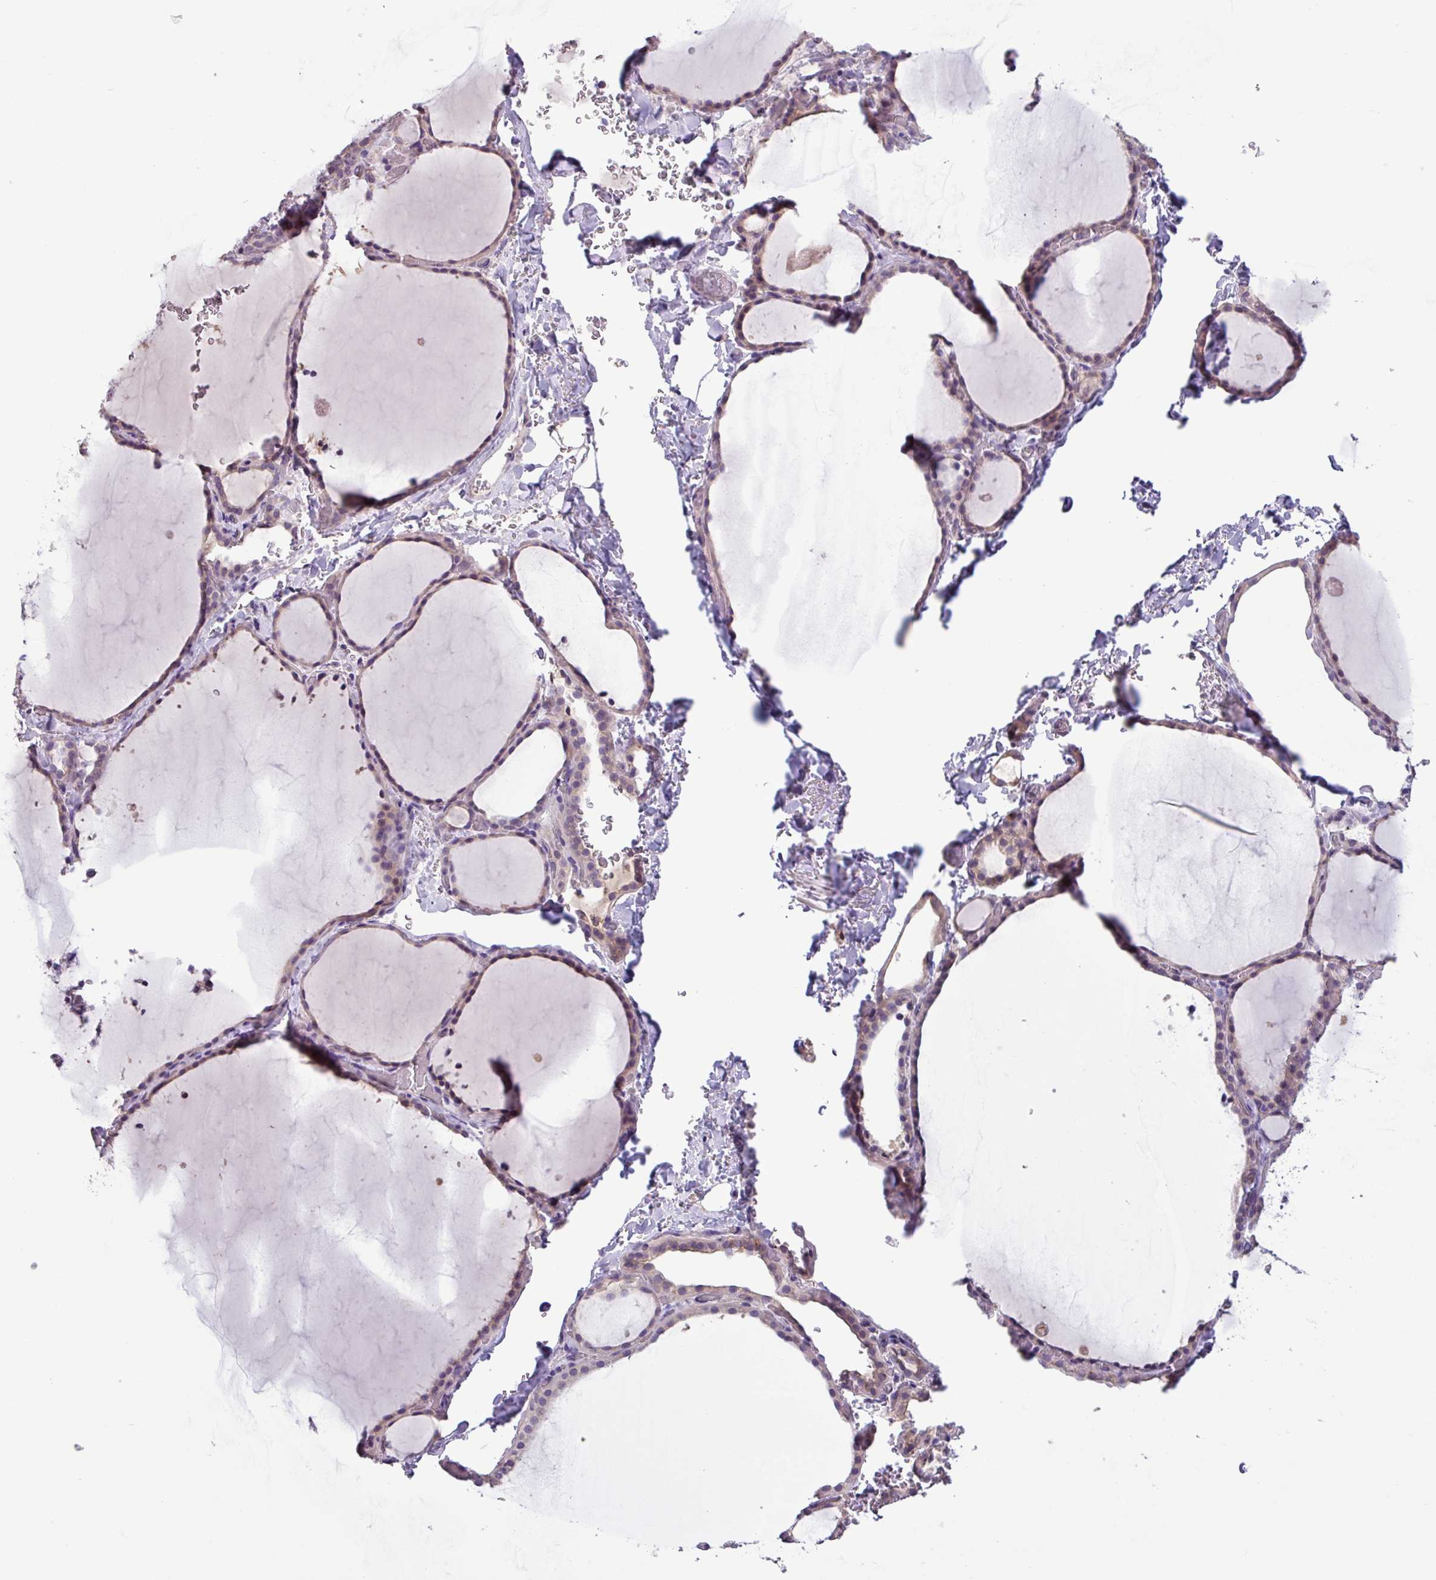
{"staining": {"intensity": "weak", "quantity": "25%-75%", "location": "cytoplasmic/membranous"}, "tissue": "thyroid gland", "cell_type": "Glandular cells", "image_type": "normal", "snomed": [{"axis": "morphology", "description": "Normal tissue, NOS"}, {"axis": "topography", "description": "Thyroid gland"}], "caption": "Weak cytoplasmic/membranous positivity is seen in approximately 25%-75% of glandular cells in unremarkable thyroid gland. Nuclei are stained in blue.", "gene": "PNLDC1", "patient": {"sex": "female", "age": 22}}